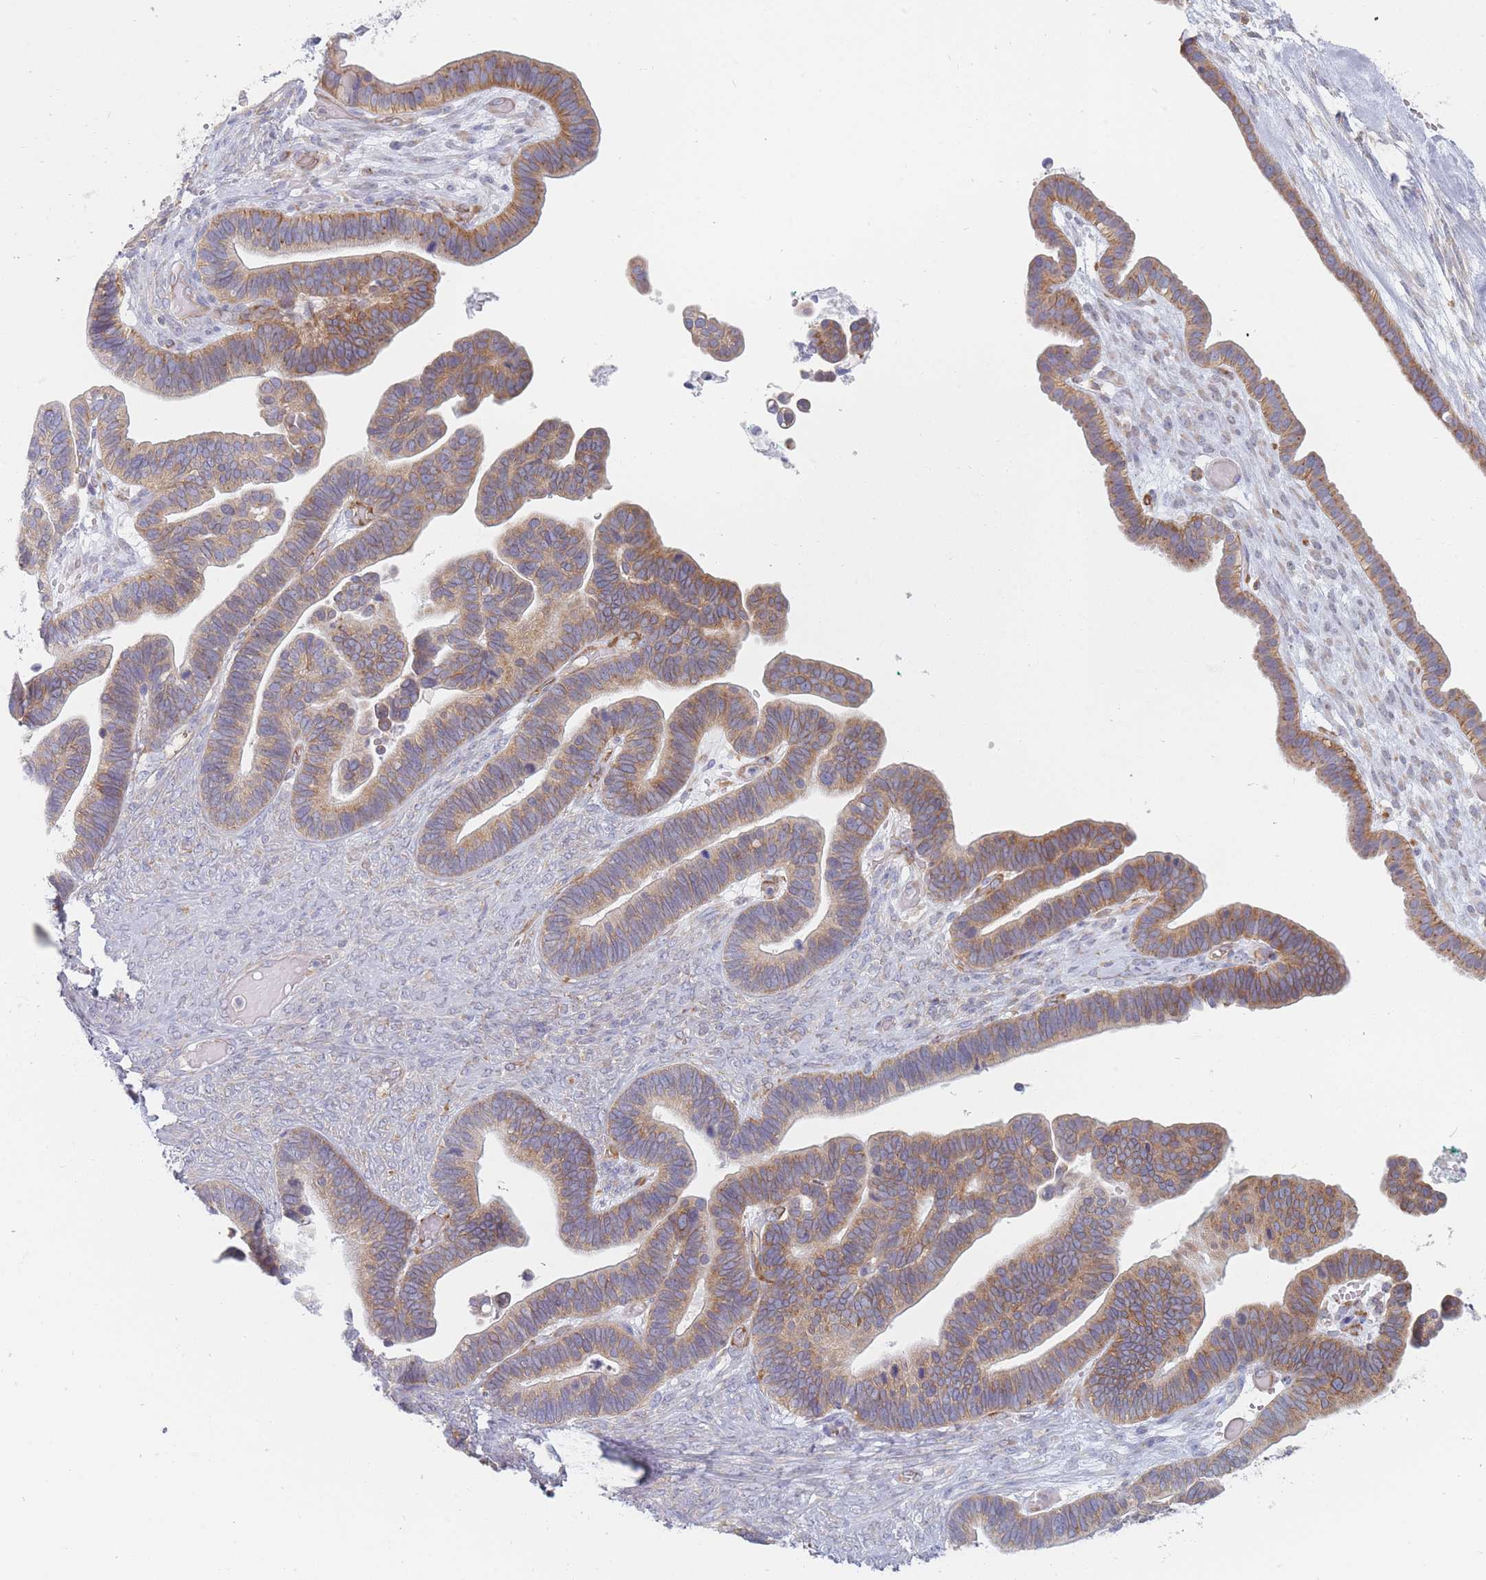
{"staining": {"intensity": "moderate", "quantity": ">75%", "location": "cytoplasmic/membranous"}, "tissue": "ovarian cancer", "cell_type": "Tumor cells", "image_type": "cancer", "snomed": [{"axis": "morphology", "description": "Cystadenocarcinoma, serous, NOS"}, {"axis": "topography", "description": "Ovary"}], "caption": "The photomicrograph demonstrates immunohistochemical staining of ovarian cancer. There is moderate cytoplasmic/membranous expression is appreciated in about >75% of tumor cells.", "gene": "MAP1S", "patient": {"sex": "female", "age": 56}}